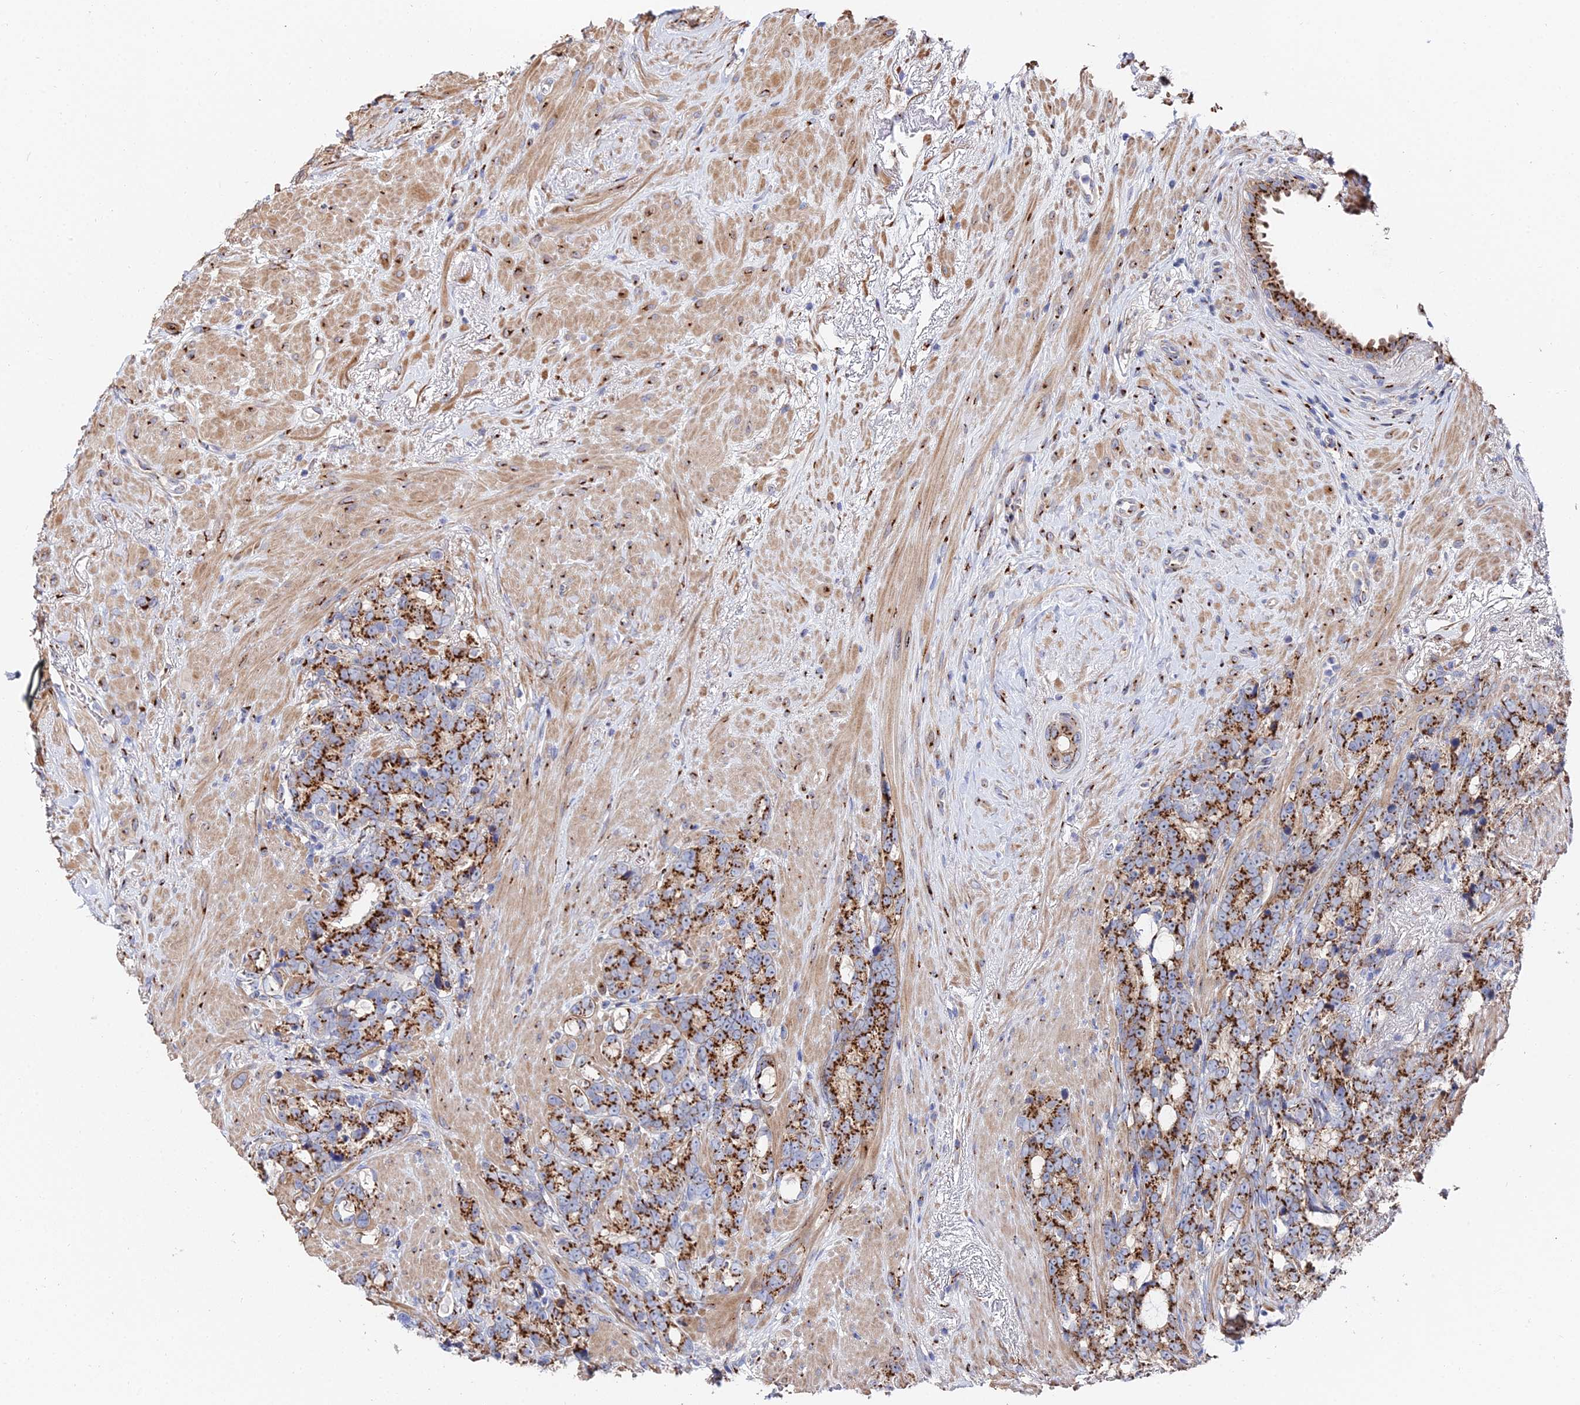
{"staining": {"intensity": "strong", "quantity": ">75%", "location": "cytoplasmic/membranous"}, "tissue": "prostate cancer", "cell_type": "Tumor cells", "image_type": "cancer", "snomed": [{"axis": "morphology", "description": "Adenocarcinoma, High grade"}, {"axis": "topography", "description": "Prostate"}], "caption": "Brown immunohistochemical staining in prostate cancer (adenocarcinoma (high-grade)) demonstrates strong cytoplasmic/membranous expression in about >75% of tumor cells.", "gene": "BORCS8", "patient": {"sex": "male", "age": 74}}